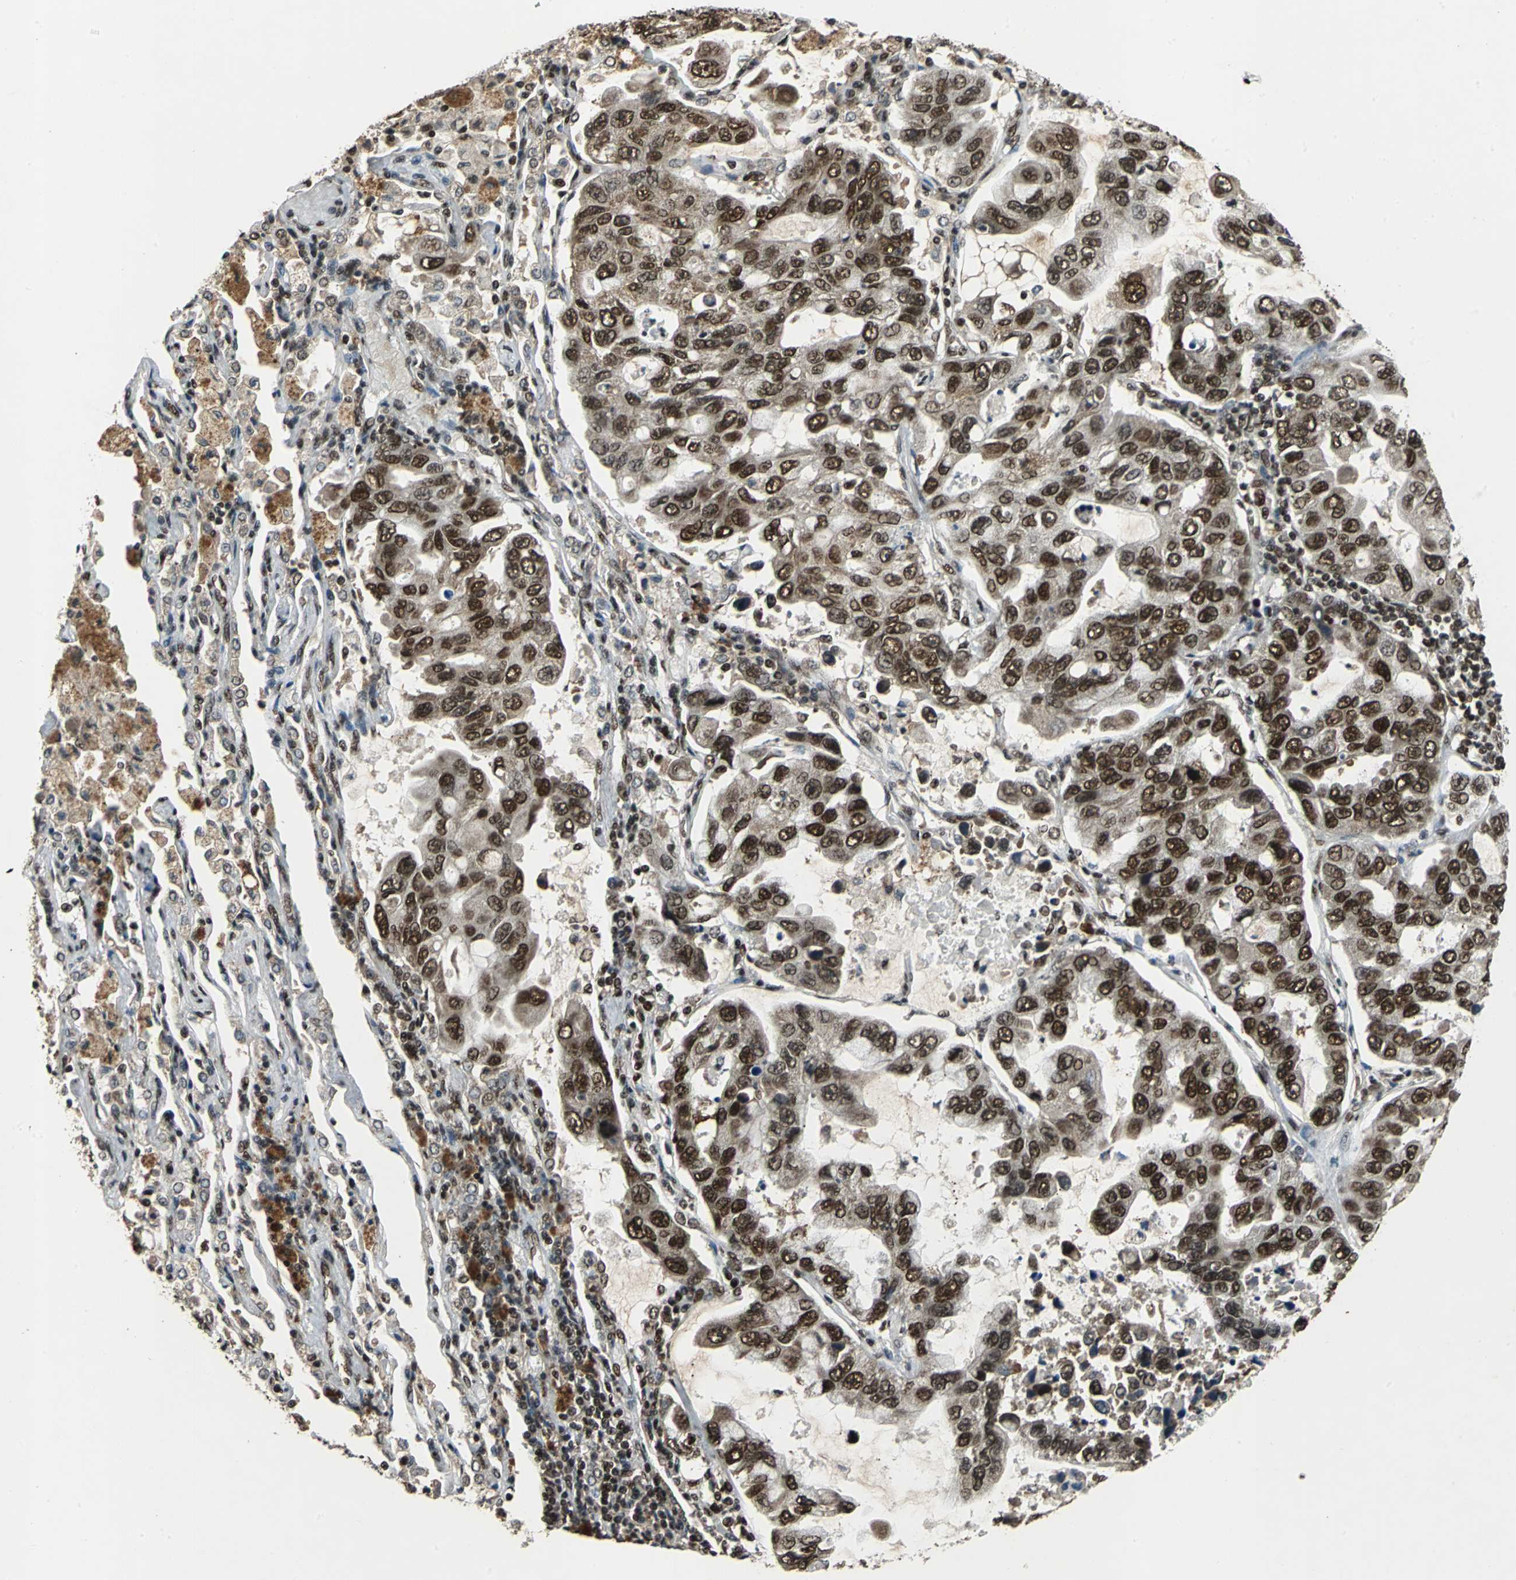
{"staining": {"intensity": "strong", "quantity": ">75%", "location": "cytoplasmic/membranous,nuclear"}, "tissue": "lung cancer", "cell_type": "Tumor cells", "image_type": "cancer", "snomed": [{"axis": "morphology", "description": "Adenocarcinoma, NOS"}, {"axis": "topography", "description": "Lung"}], "caption": "Adenocarcinoma (lung) stained for a protein (brown) shows strong cytoplasmic/membranous and nuclear positive expression in approximately >75% of tumor cells.", "gene": "MTA2", "patient": {"sex": "male", "age": 64}}